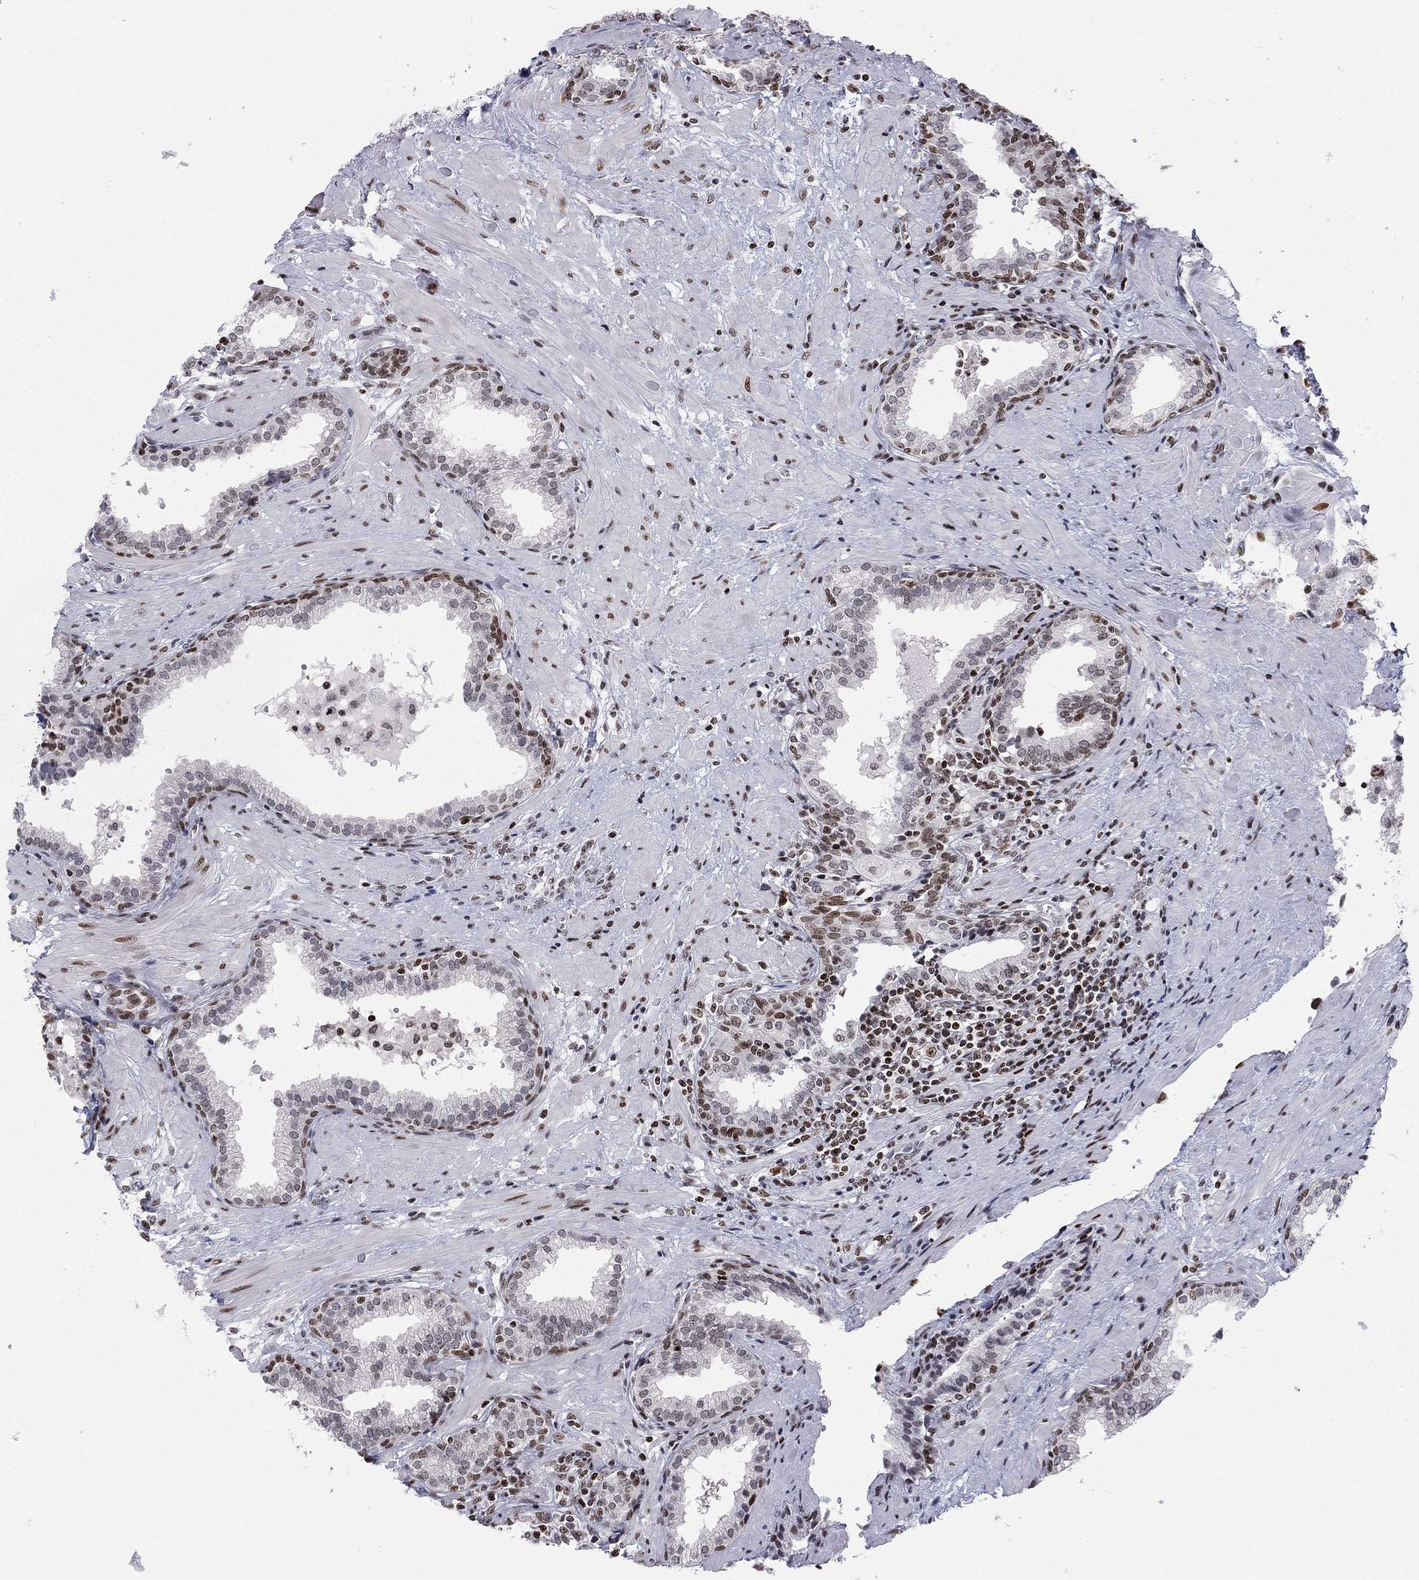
{"staining": {"intensity": "moderate", "quantity": "<25%", "location": "nuclear"}, "tissue": "prostate", "cell_type": "Glandular cells", "image_type": "normal", "snomed": [{"axis": "morphology", "description": "Normal tissue, NOS"}, {"axis": "topography", "description": "Prostate"}], "caption": "Glandular cells demonstrate moderate nuclear positivity in about <25% of cells in normal prostate.", "gene": "H2AX", "patient": {"sex": "male", "age": 64}}